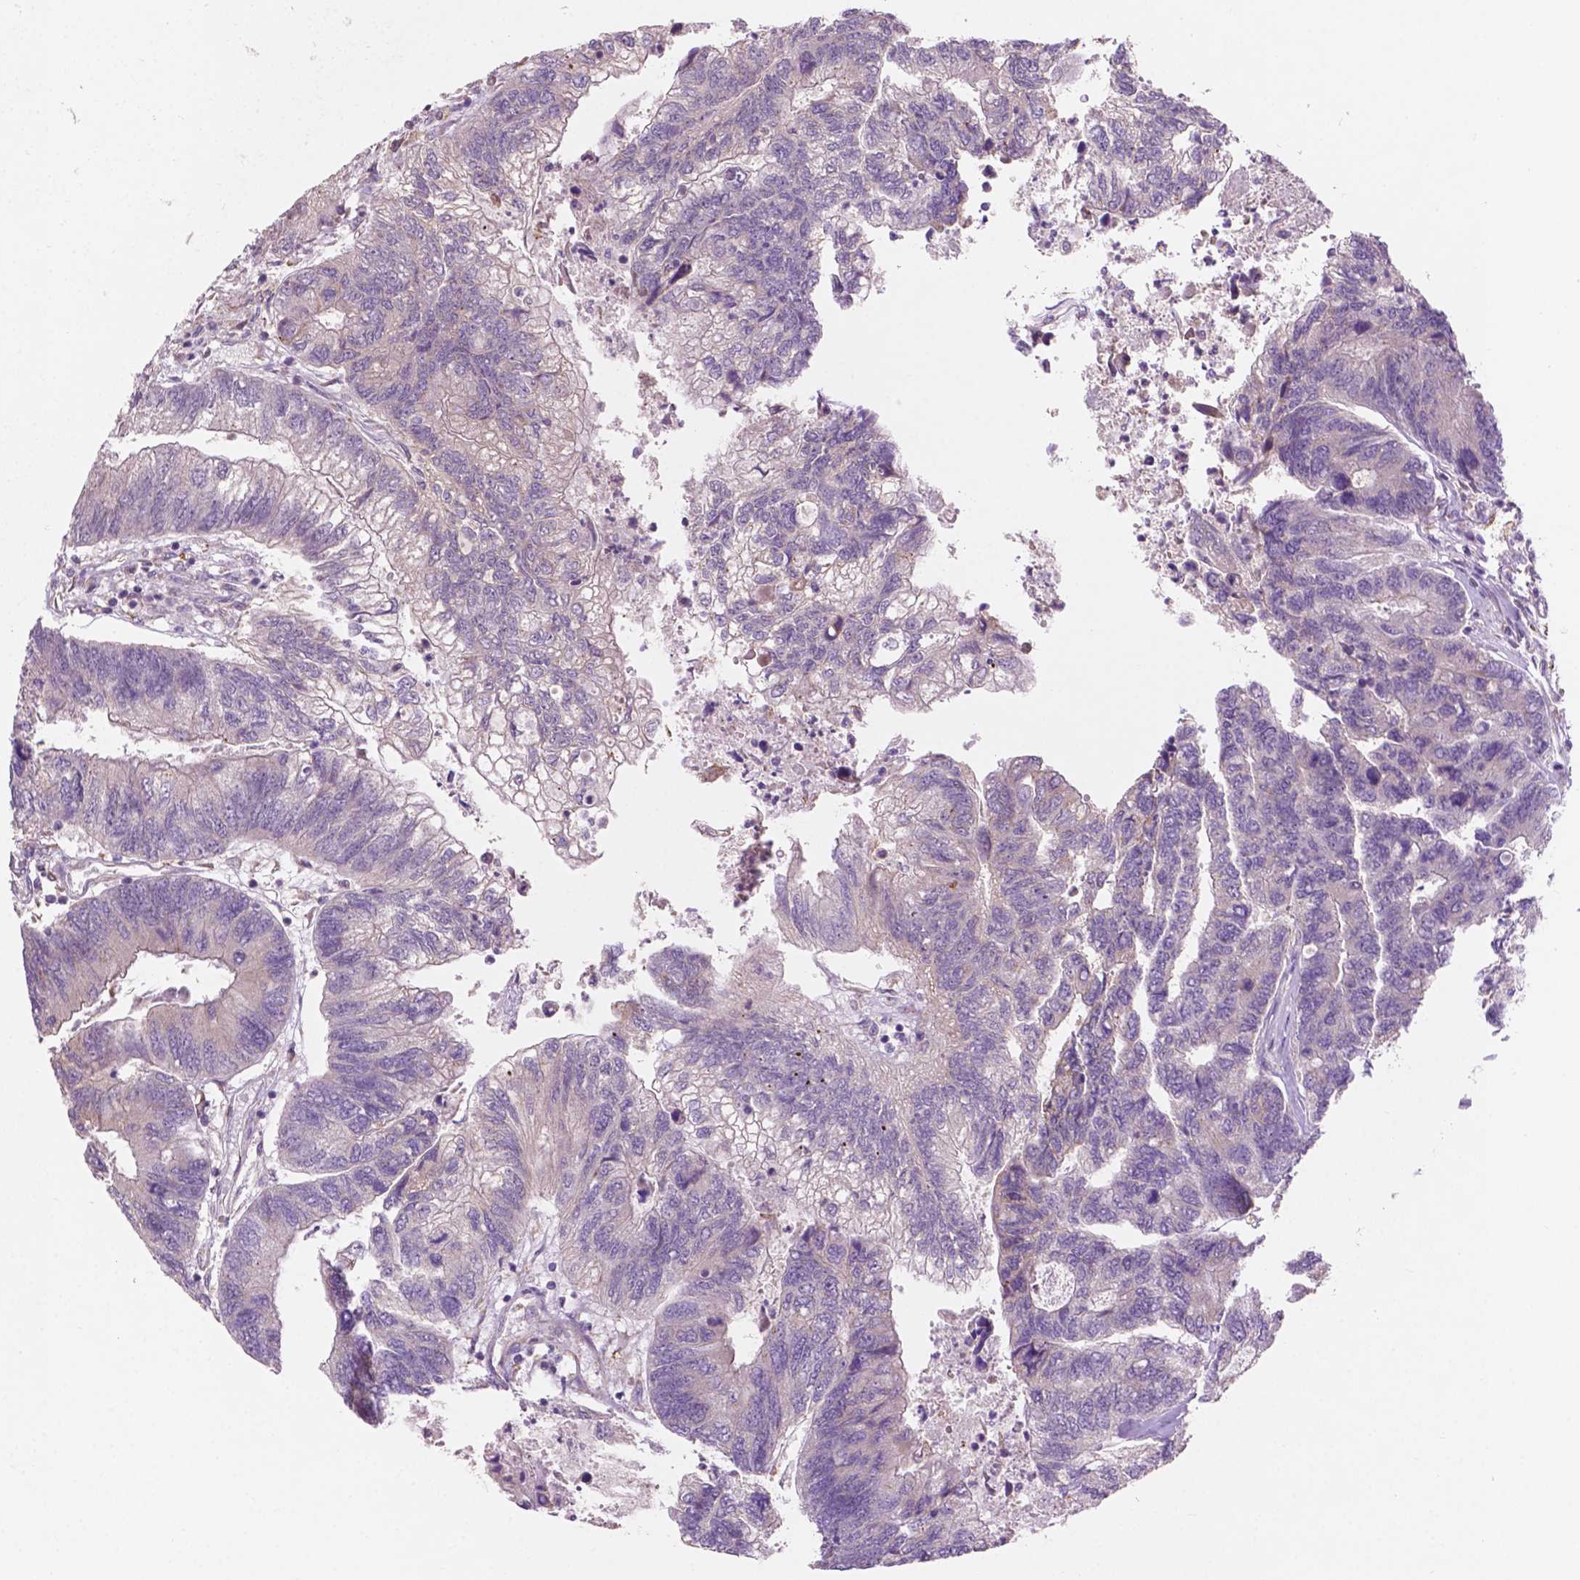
{"staining": {"intensity": "negative", "quantity": "none", "location": "none"}, "tissue": "colorectal cancer", "cell_type": "Tumor cells", "image_type": "cancer", "snomed": [{"axis": "morphology", "description": "Adenocarcinoma, NOS"}, {"axis": "topography", "description": "Colon"}], "caption": "DAB (3,3'-diaminobenzidine) immunohistochemical staining of colorectal cancer (adenocarcinoma) shows no significant expression in tumor cells.", "gene": "LRP1B", "patient": {"sex": "female", "age": 67}}